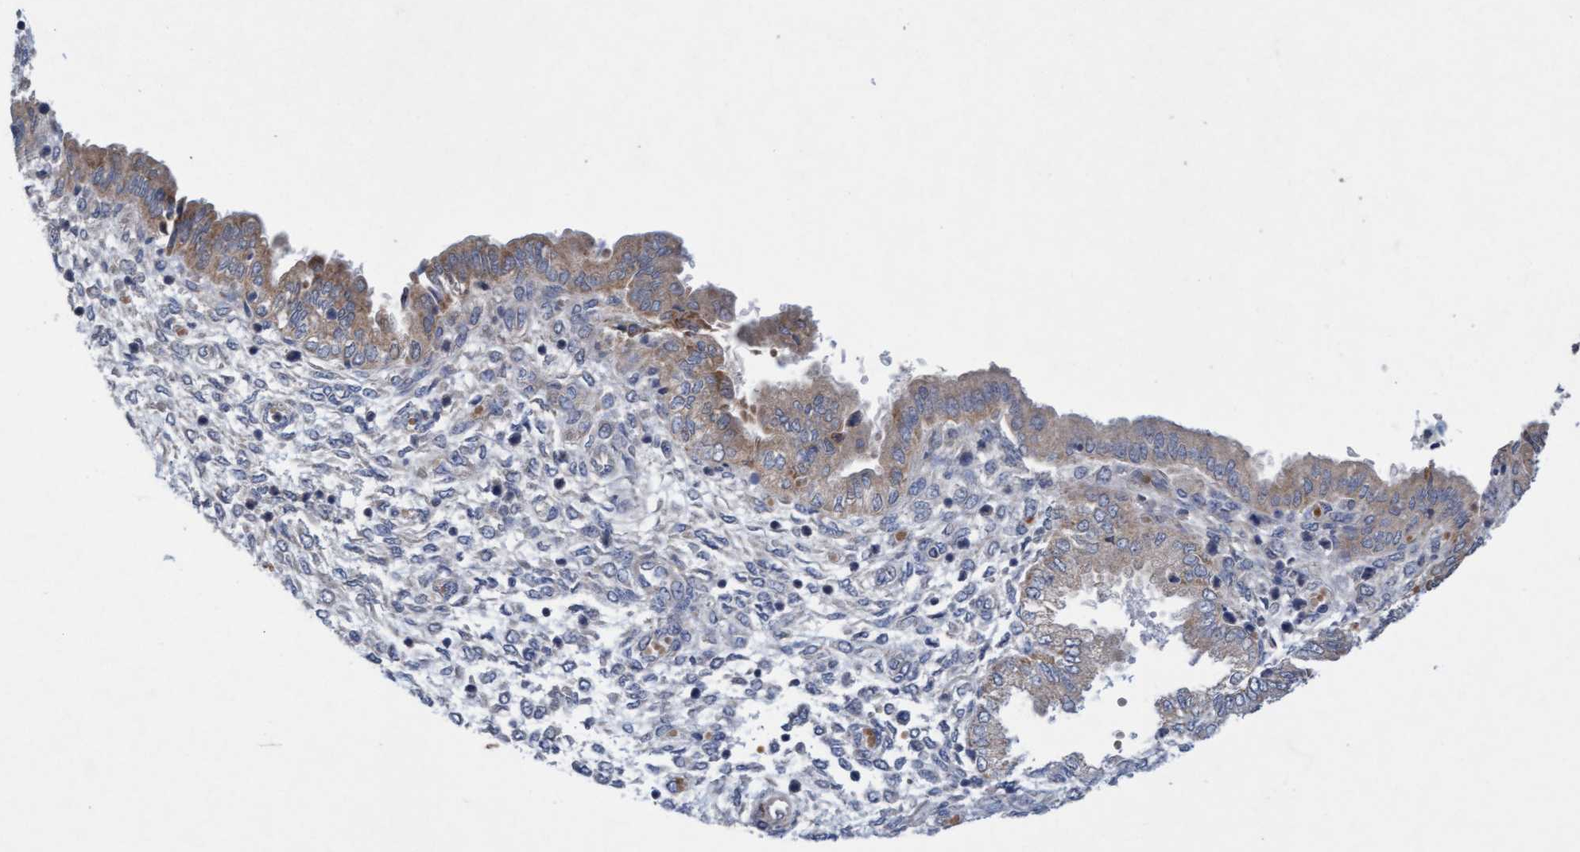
{"staining": {"intensity": "negative", "quantity": "none", "location": "none"}, "tissue": "endometrium", "cell_type": "Cells in endometrial stroma", "image_type": "normal", "snomed": [{"axis": "morphology", "description": "Normal tissue, NOS"}, {"axis": "topography", "description": "Endometrium"}], "caption": "A histopathology image of human endometrium is negative for staining in cells in endometrial stroma. The staining was performed using DAB (3,3'-diaminobenzidine) to visualize the protein expression in brown, while the nuclei were stained in blue with hematoxylin (Magnification: 20x).", "gene": "DDHD2", "patient": {"sex": "female", "age": 33}}